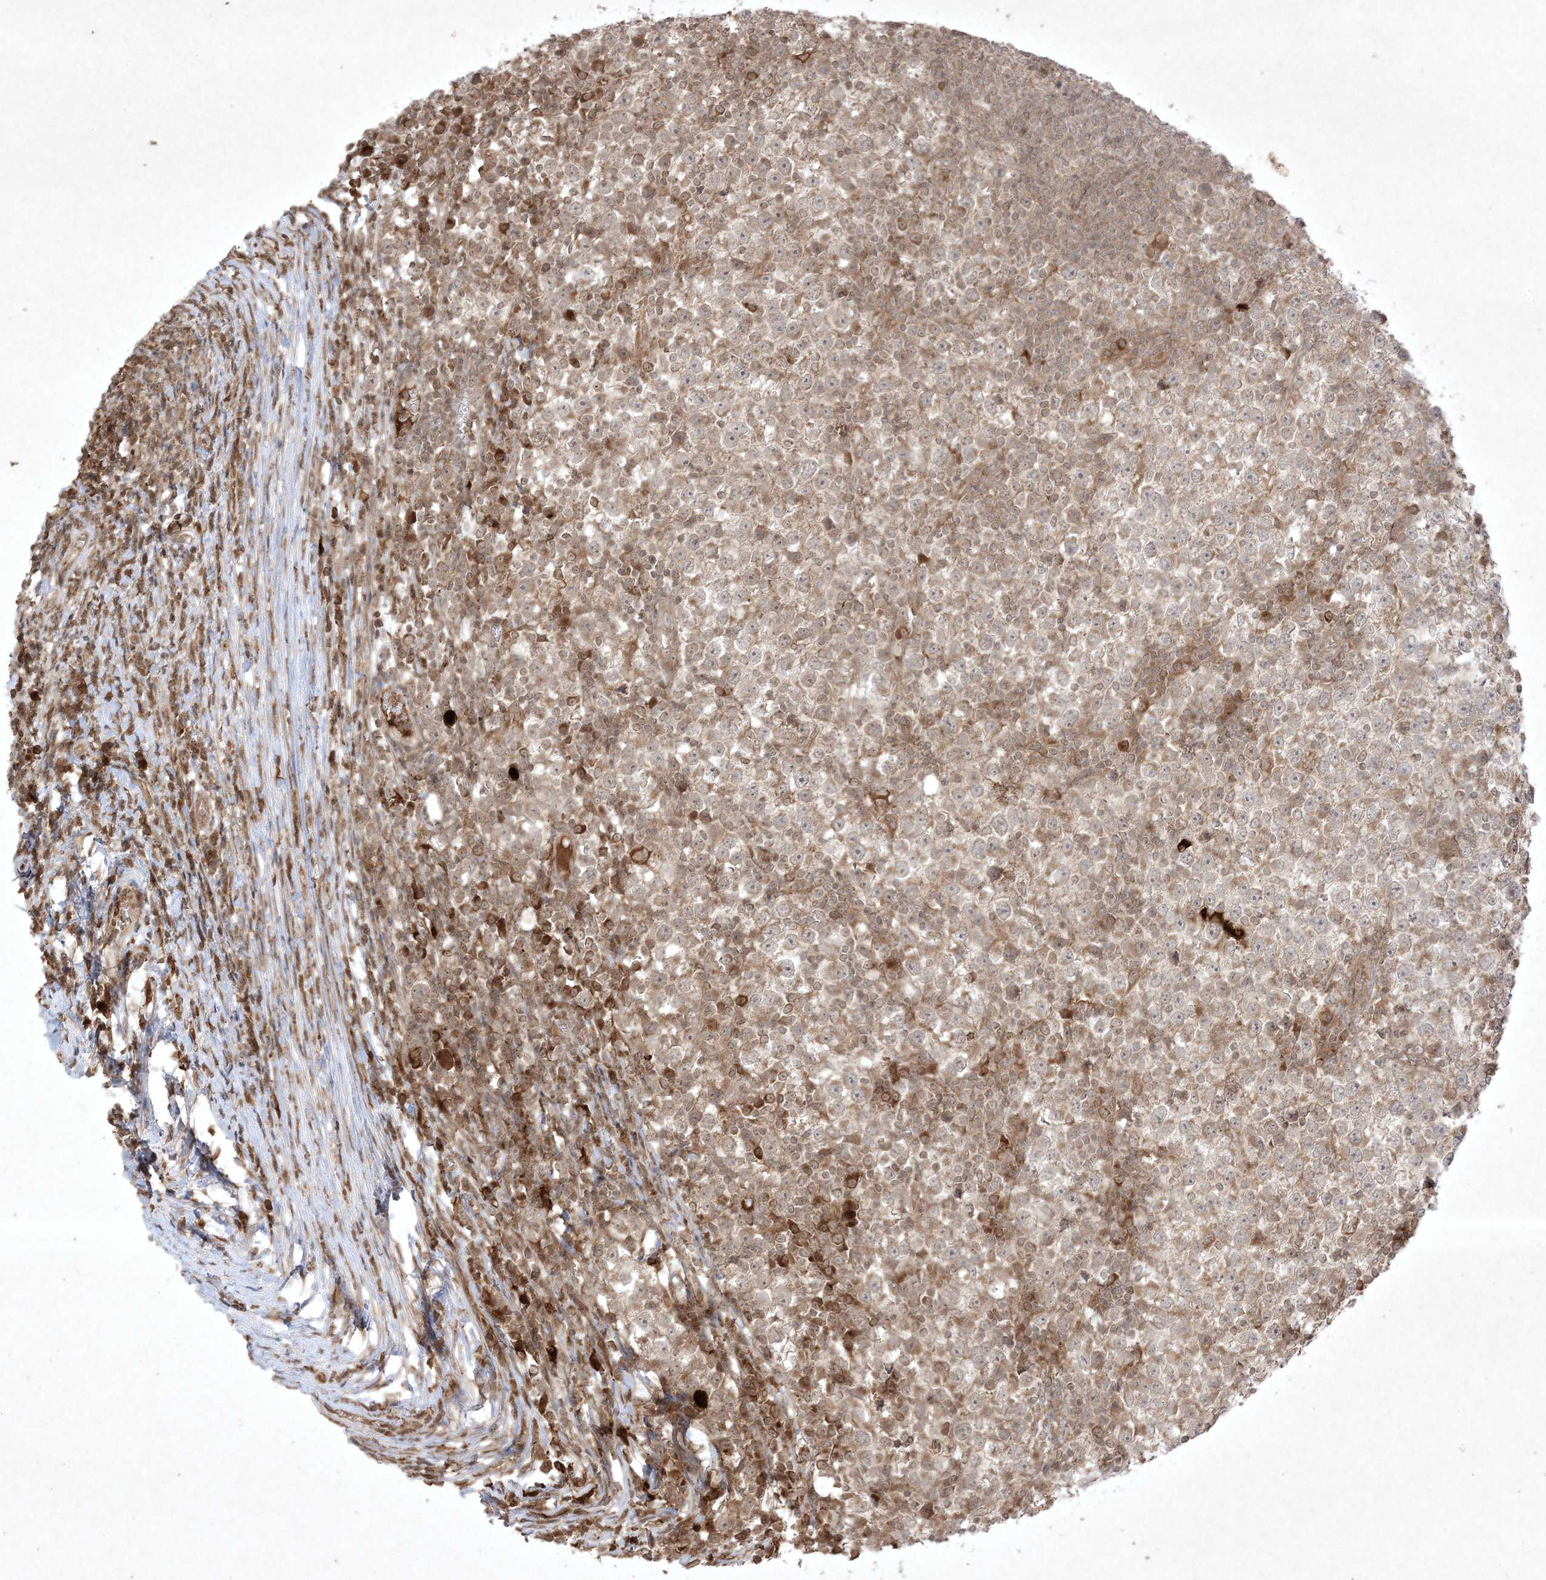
{"staining": {"intensity": "weak", "quantity": ">75%", "location": "cytoplasmic/membranous"}, "tissue": "testis cancer", "cell_type": "Tumor cells", "image_type": "cancer", "snomed": [{"axis": "morphology", "description": "Seminoma, NOS"}, {"axis": "topography", "description": "Testis"}], "caption": "Immunohistochemistry histopathology image of neoplastic tissue: human seminoma (testis) stained using immunohistochemistry reveals low levels of weak protein expression localized specifically in the cytoplasmic/membranous of tumor cells, appearing as a cytoplasmic/membranous brown color.", "gene": "PTK6", "patient": {"sex": "male", "age": 65}}